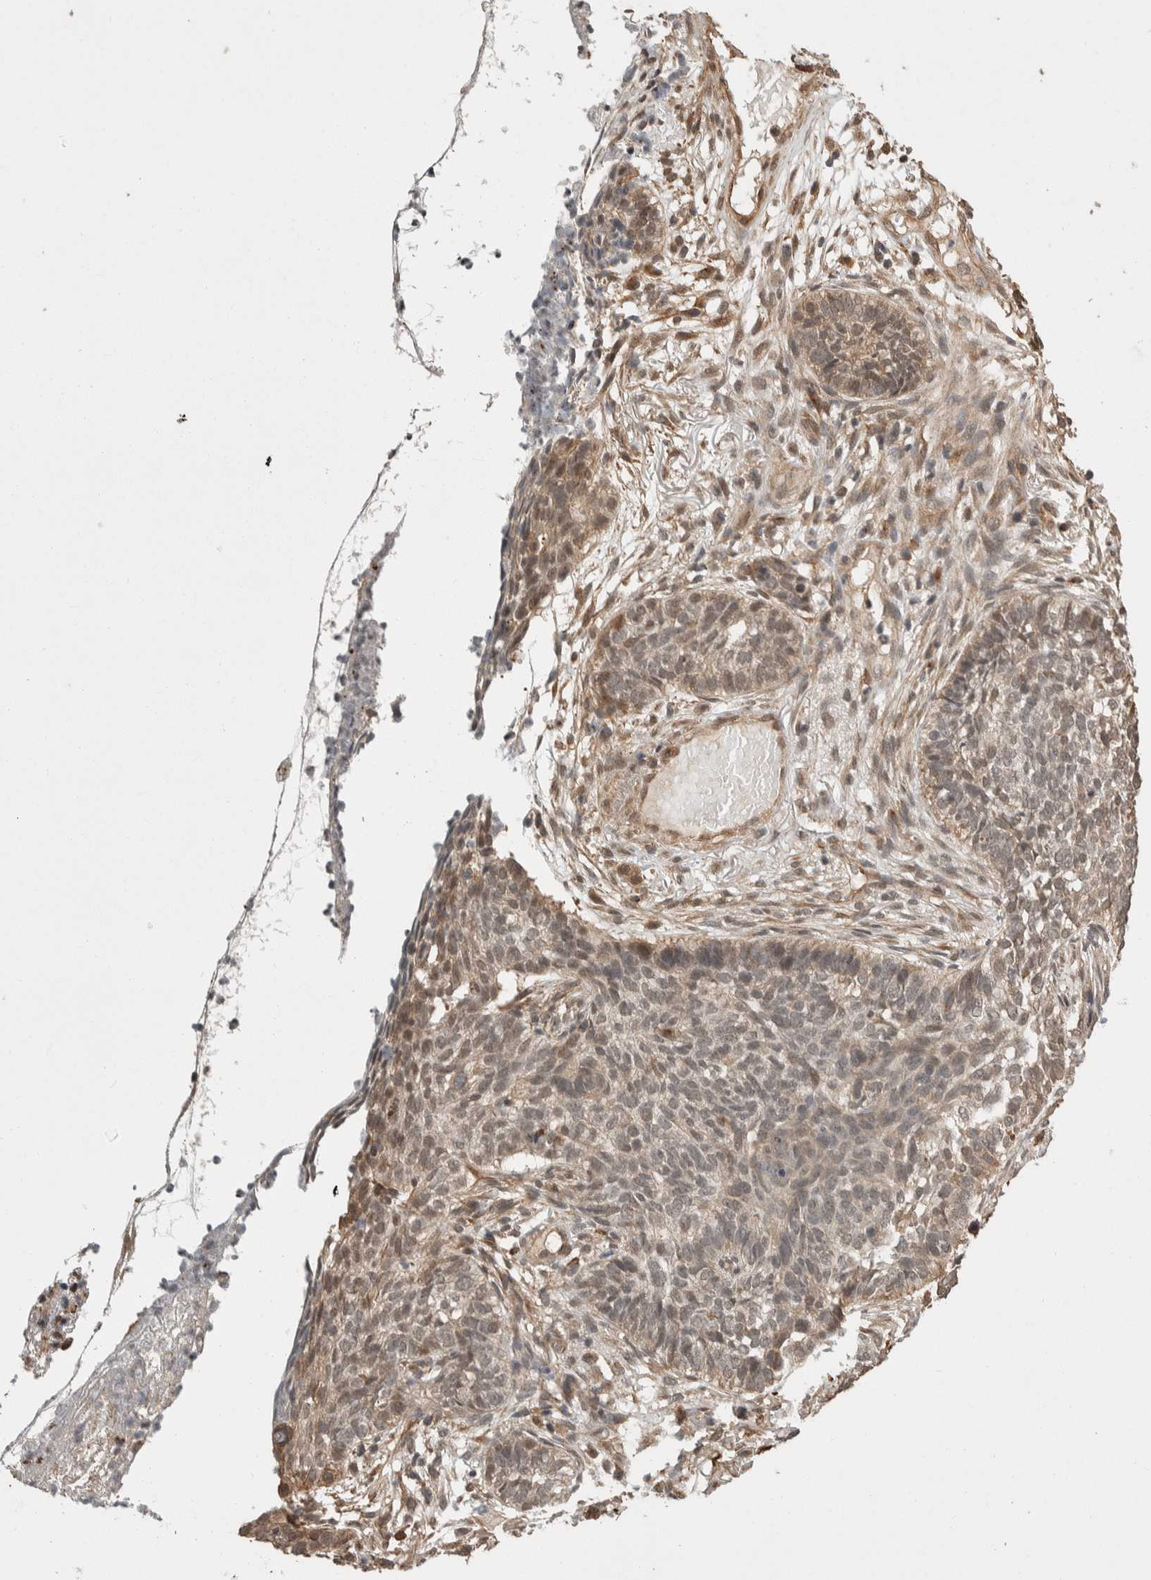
{"staining": {"intensity": "weak", "quantity": "<25%", "location": "cytoplasmic/membranous"}, "tissue": "skin cancer", "cell_type": "Tumor cells", "image_type": "cancer", "snomed": [{"axis": "morphology", "description": "Basal cell carcinoma"}, {"axis": "topography", "description": "Skin"}], "caption": "Human basal cell carcinoma (skin) stained for a protein using IHC exhibits no expression in tumor cells.", "gene": "ZNF592", "patient": {"sex": "male", "age": 85}}